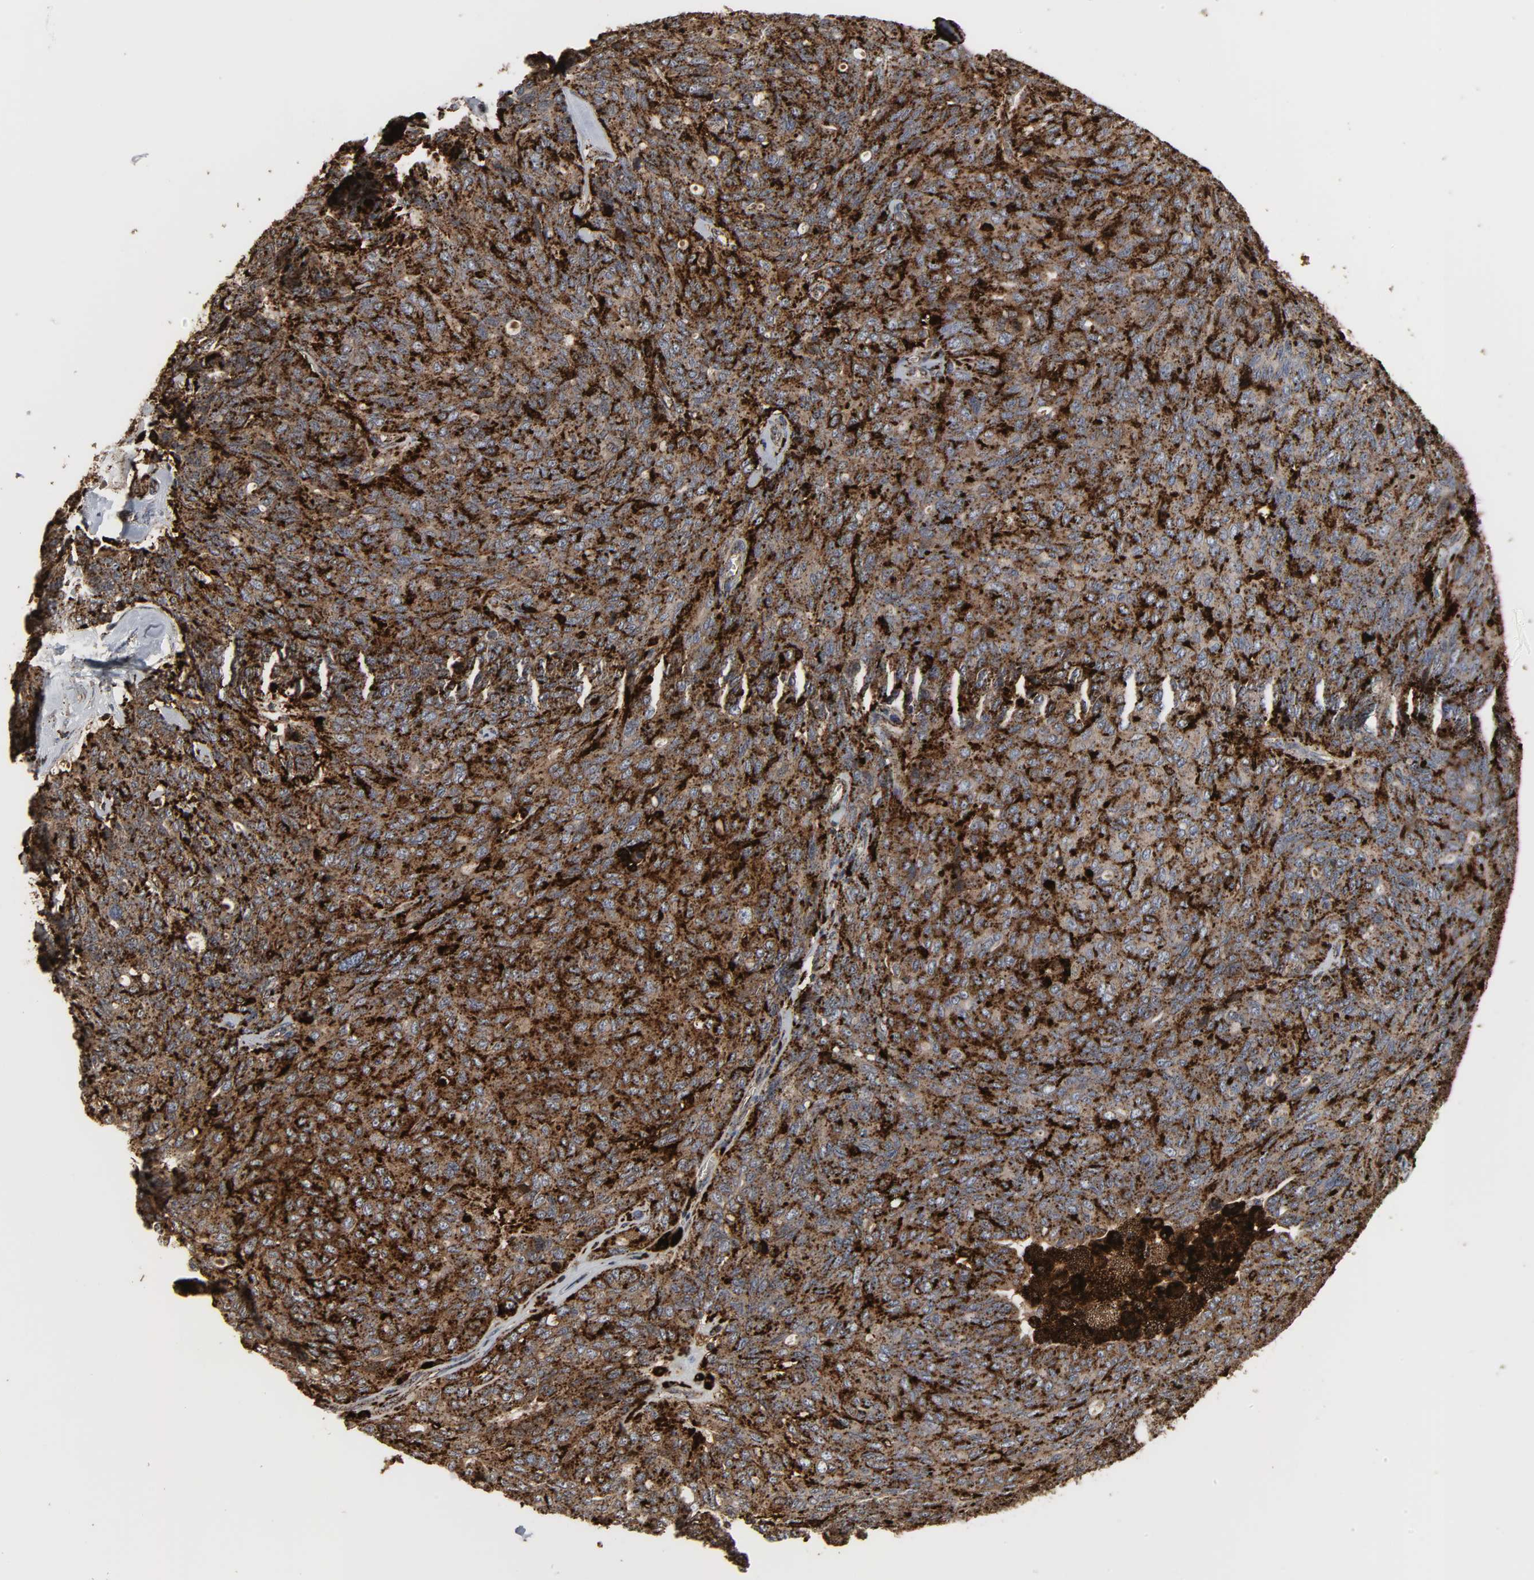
{"staining": {"intensity": "strong", "quantity": ">75%", "location": "cytoplasmic/membranous"}, "tissue": "ovarian cancer", "cell_type": "Tumor cells", "image_type": "cancer", "snomed": [{"axis": "morphology", "description": "Carcinoma, endometroid"}, {"axis": "topography", "description": "Ovary"}], "caption": "IHC micrograph of human ovarian cancer (endometroid carcinoma) stained for a protein (brown), which displays high levels of strong cytoplasmic/membranous positivity in approximately >75% of tumor cells.", "gene": "PSAP", "patient": {"sex": "female", "age": 60}}